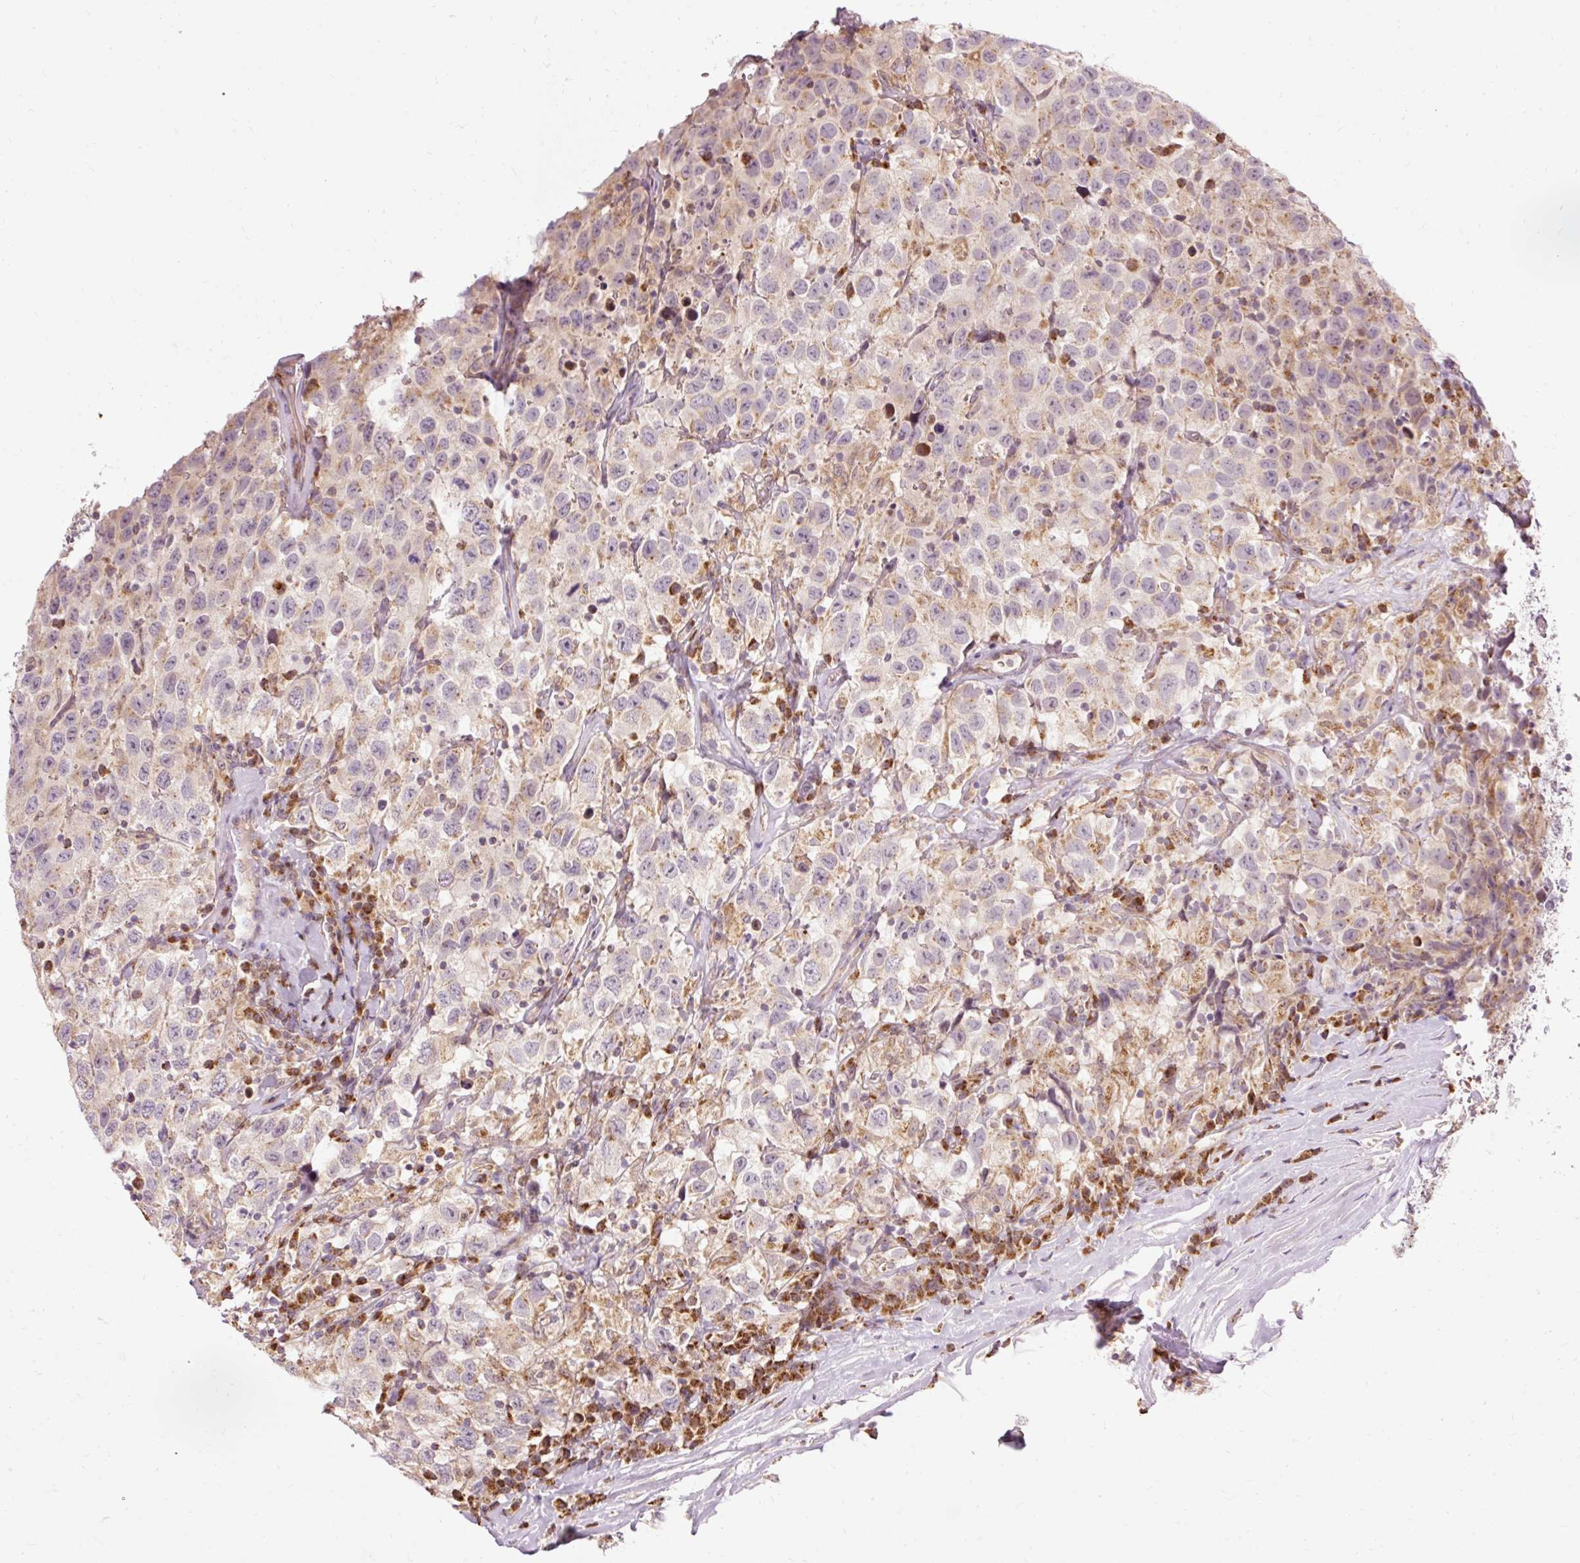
{"staining": {"intensity": "negative", "quantity": "none", "location": "none"}, "tissue": "testis cancer", "cell_type": "Tumor cells", "image_type": "cancer", "snomed": [{"axis": "morphology", "description": "Seminoma, NOS"}, {"axis": "topography", "description": "Testis"}], "caption": "Immunohistochemistry photomicrograph of human testis seminoma stained for a protein (brown), which reveals no positivity in tumor cells.", "gene": "PRDX5", "patient": {"sex": "male", "age": 41}}